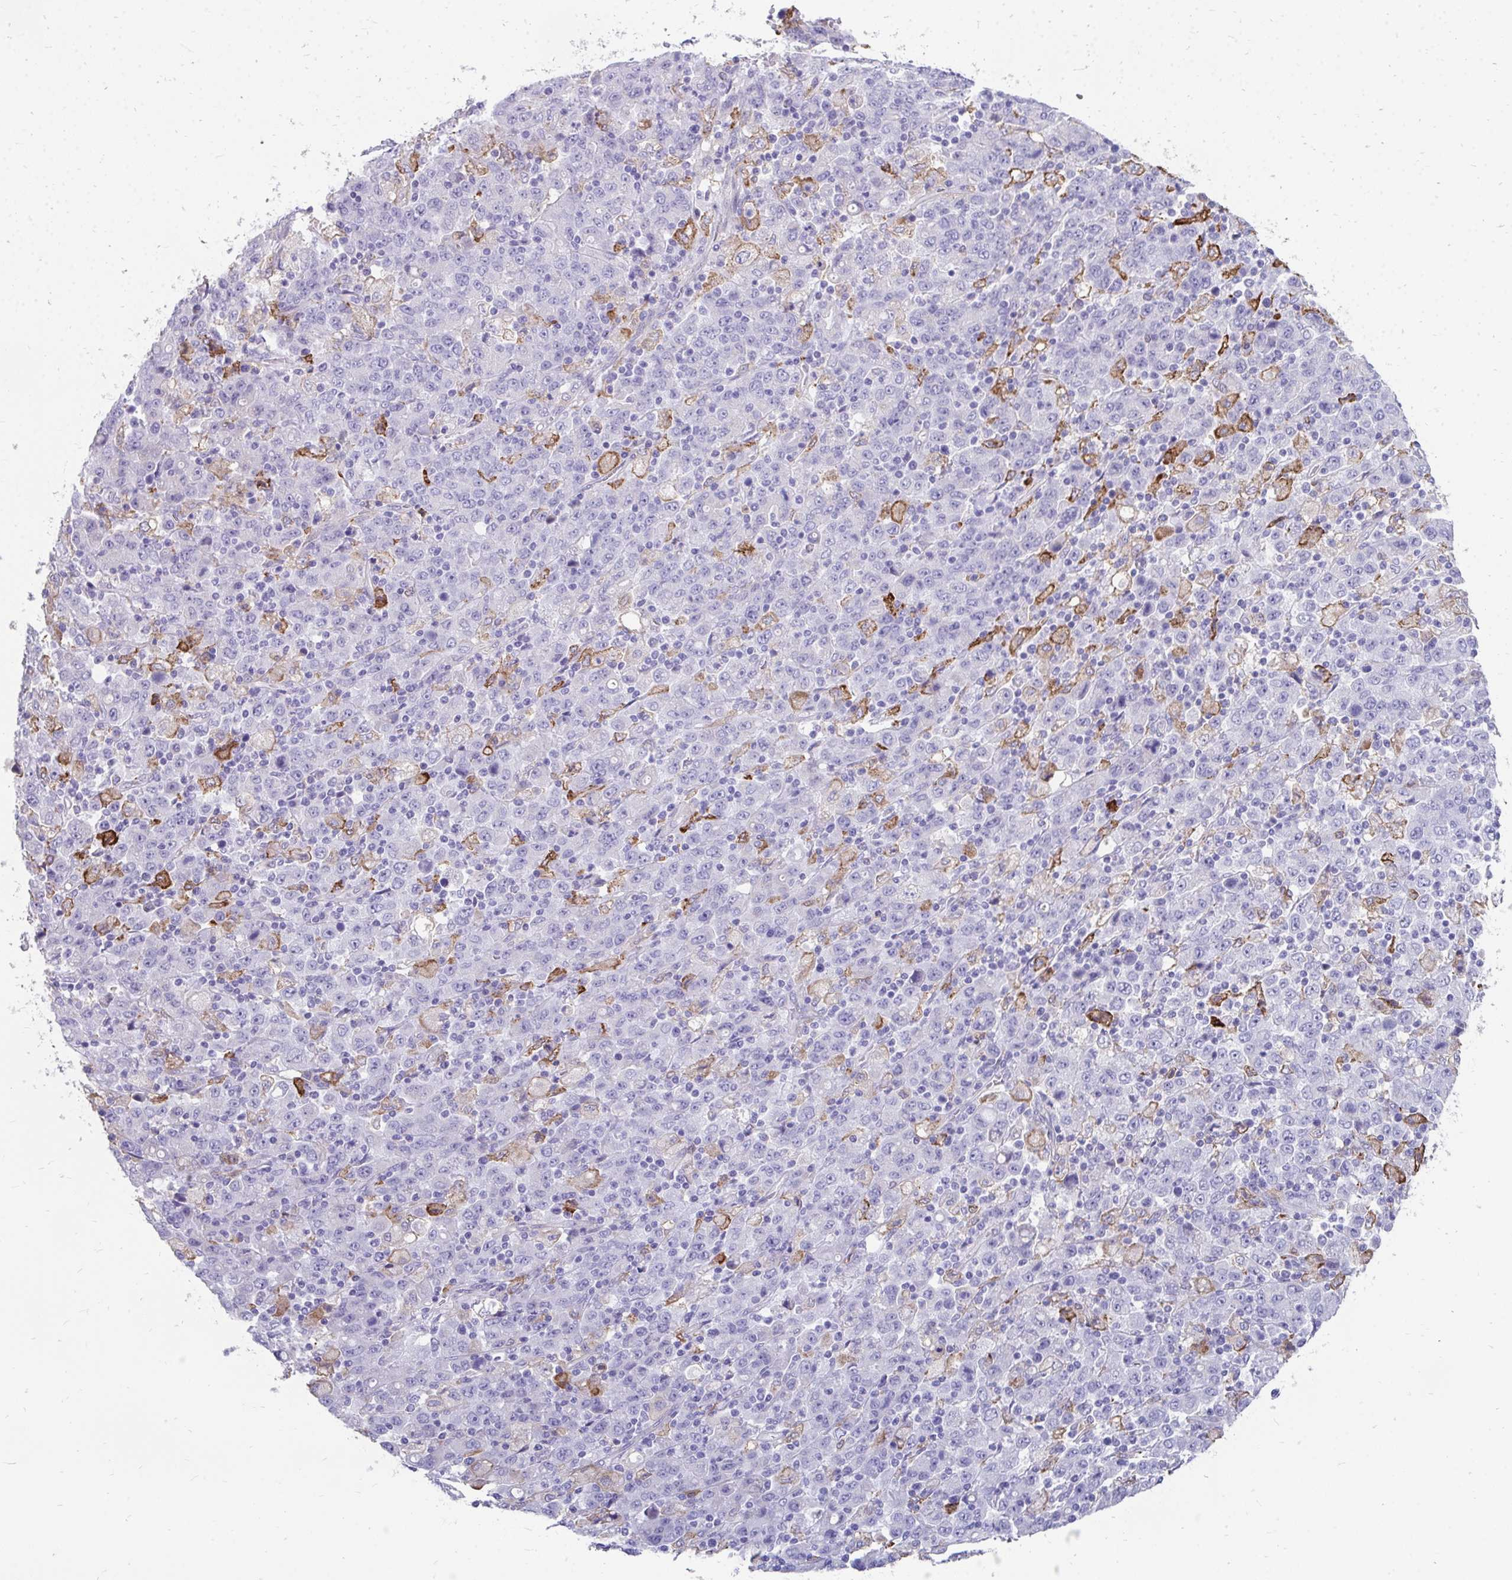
{"staining": {"intensity": "negative", "quantity": "none", "location": "none"}, "tissue": "stomach cancer", "cell_type": "Tumor cells", "image_type": "cancer", "snomed": [{"axis": "morphology", "description": "Adenocarcinoma, NOS"}, {"axis": "topography", "description": "Stomach, upper"}], "caption": "The histopathology image demonstrates no significant staining in tumor cells of stomach adenocarcinoma.", "gene": "CD163", "patient": {"sex": "male", "age": 69}}